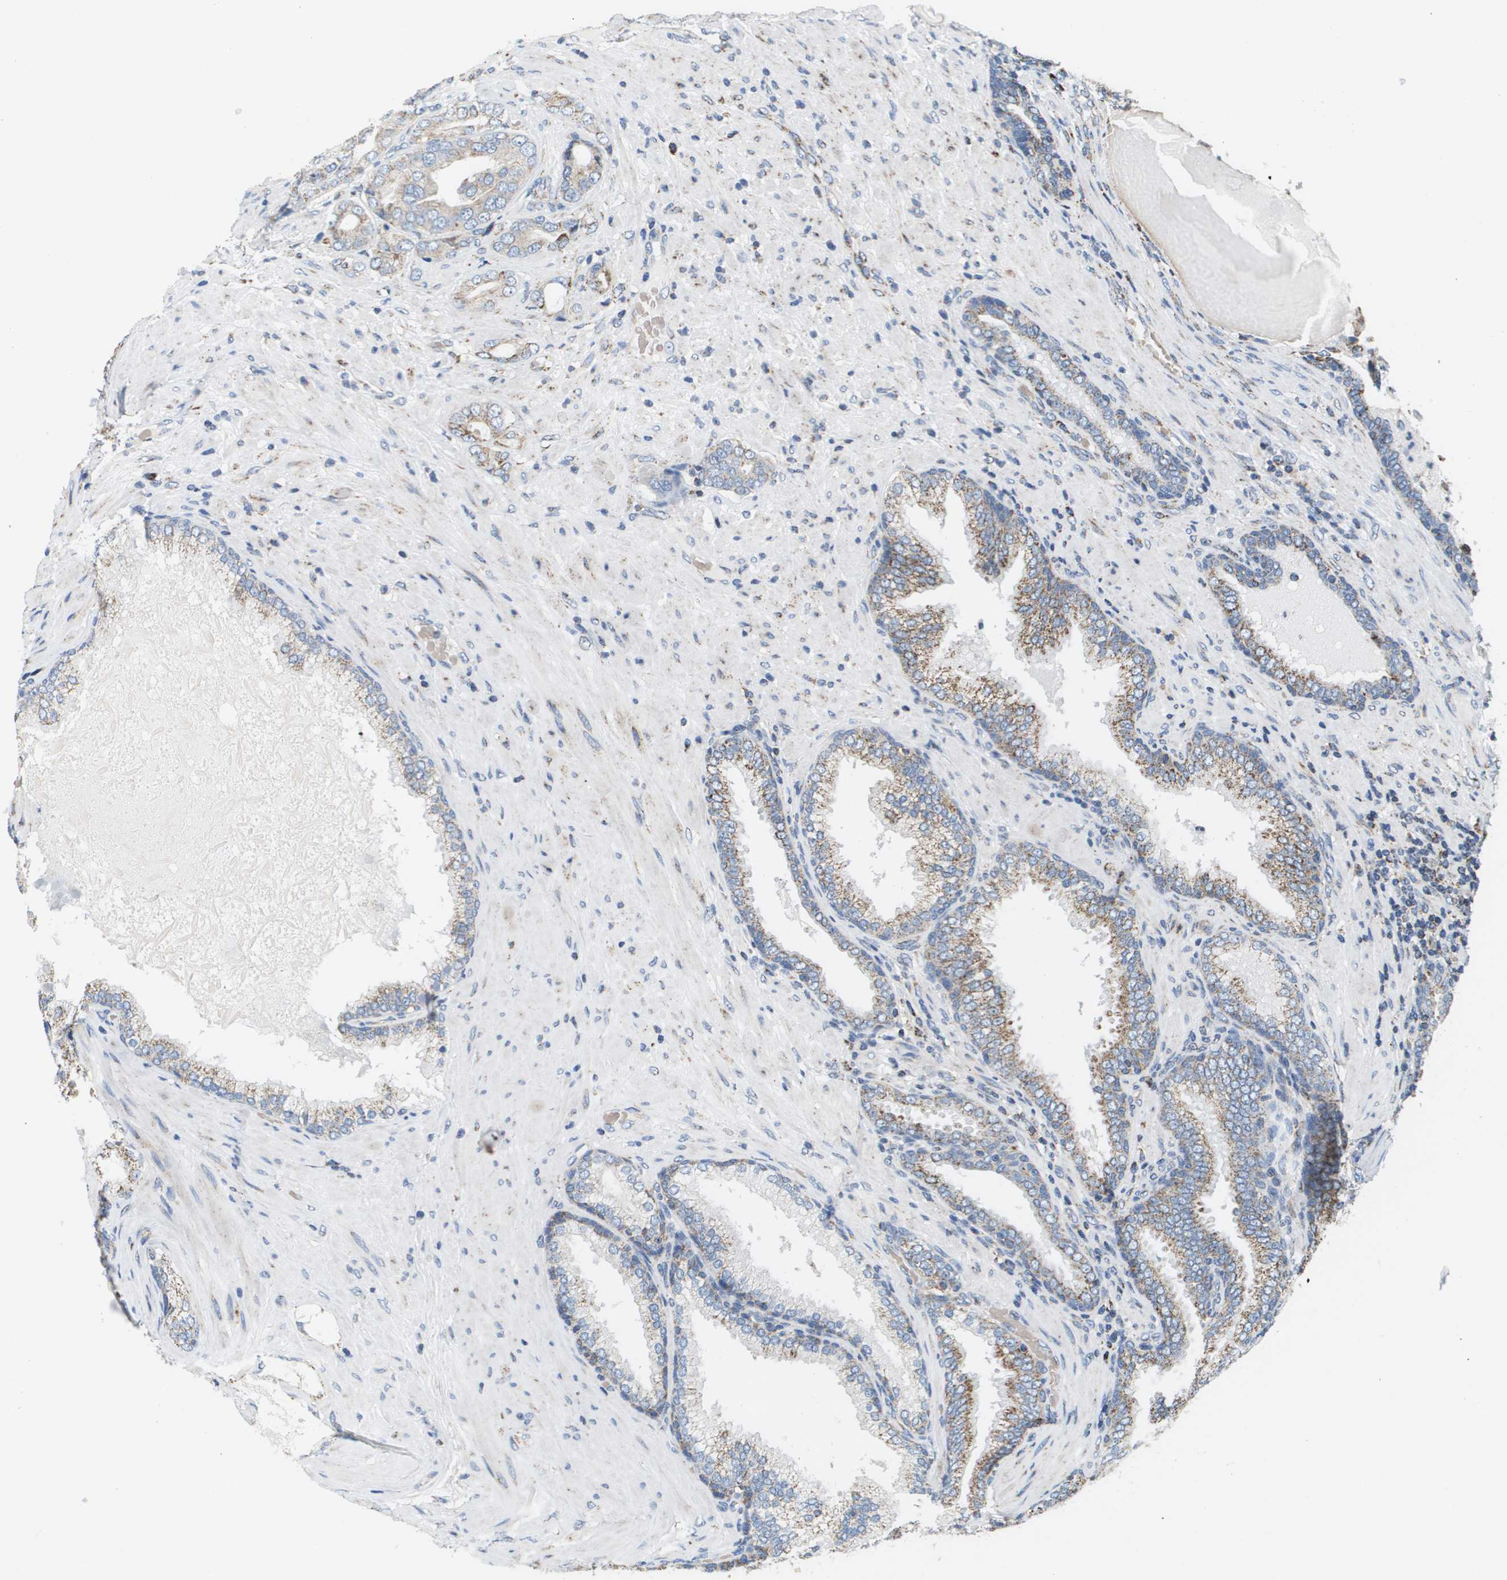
{"staining": {"intensity": "moderate", "quantity": ">75%", "location": "cytoplasmic/membranous"}, "tissue": "prostate cancer", "cell_type": "Tumor cells", "image_type": "cancer", "snomed": [{"axis": "morphology", "description": "Adenocarcinoma, High grade"}, {"axis": "topography", "description": "Prostate"}], "caption": "Tumor cells reveal medium levels of moderate cytoplasmic/membranous expression in approximately >75% of cells in prostate high-grade adenocarcinoma. The protein is shown in brown color, while the nuclei are stained blue.", "gene": "ATP5F1B", "patient": {"sex": "male", "age": 50}}